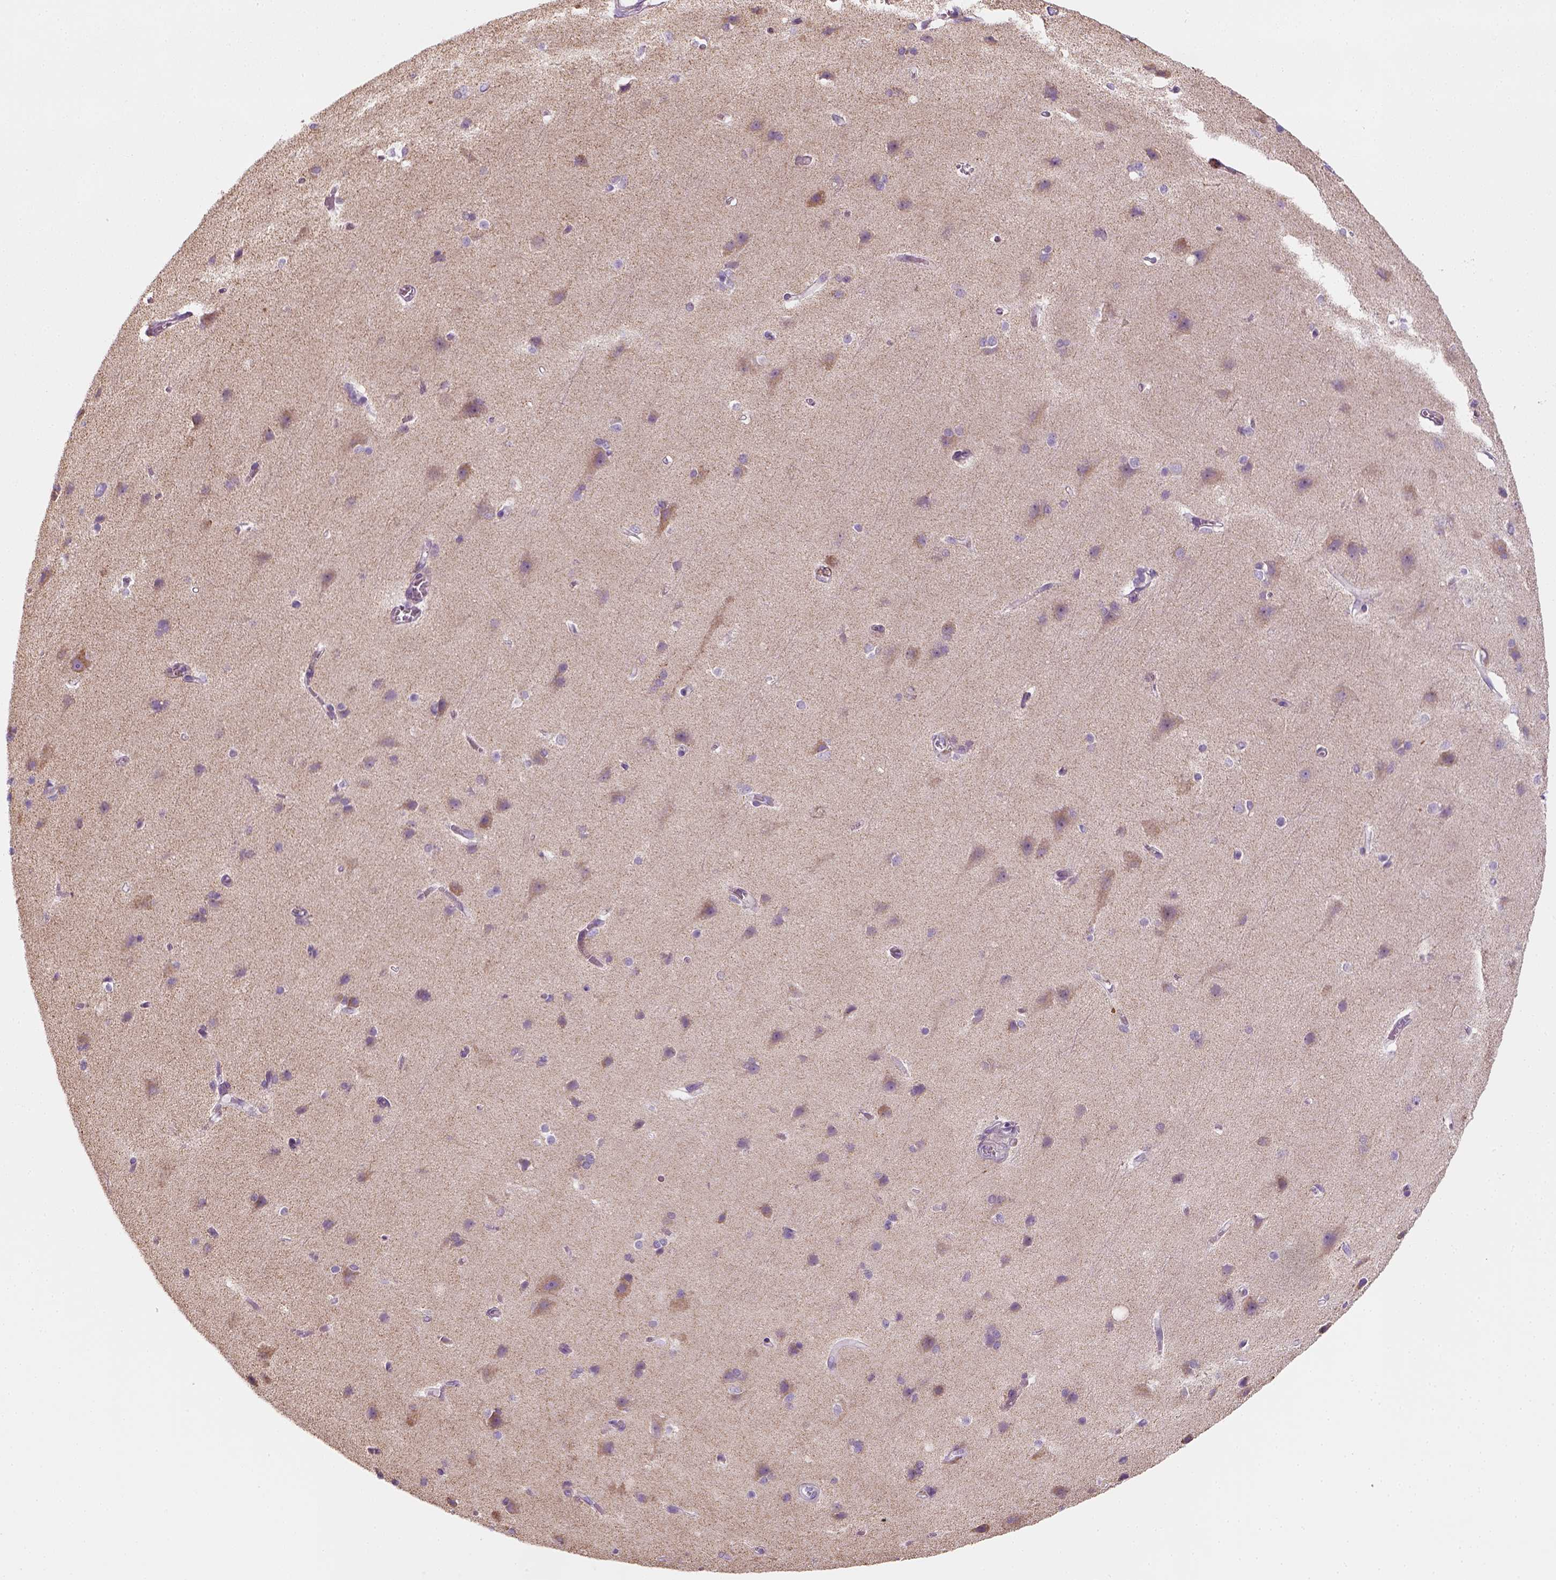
{"staining": {"intensity": "negative", "quantity": "none", "location": "none"}, "tissue": "cerebral cortex", "cell_type": "Endothelial cells", "image_type": "normal", "snomed": [{"axis": "morphology", "description": "Normal tissue, NOS"}, {"axis": "topography", "description": "Cerebral cortex"}], "caption": "This photomicrograph is of benign cerebral cortex stained with IHC to label a protein in brown with the nuclei are counter-stained blue. There is no positivity in endothelial cells. The staining is performed using DAB brown chromogen with nuclei counter-stained in using hematoxylin.", "gene": "AWAT2", "patient": {"sex": "male", "age": 37}}